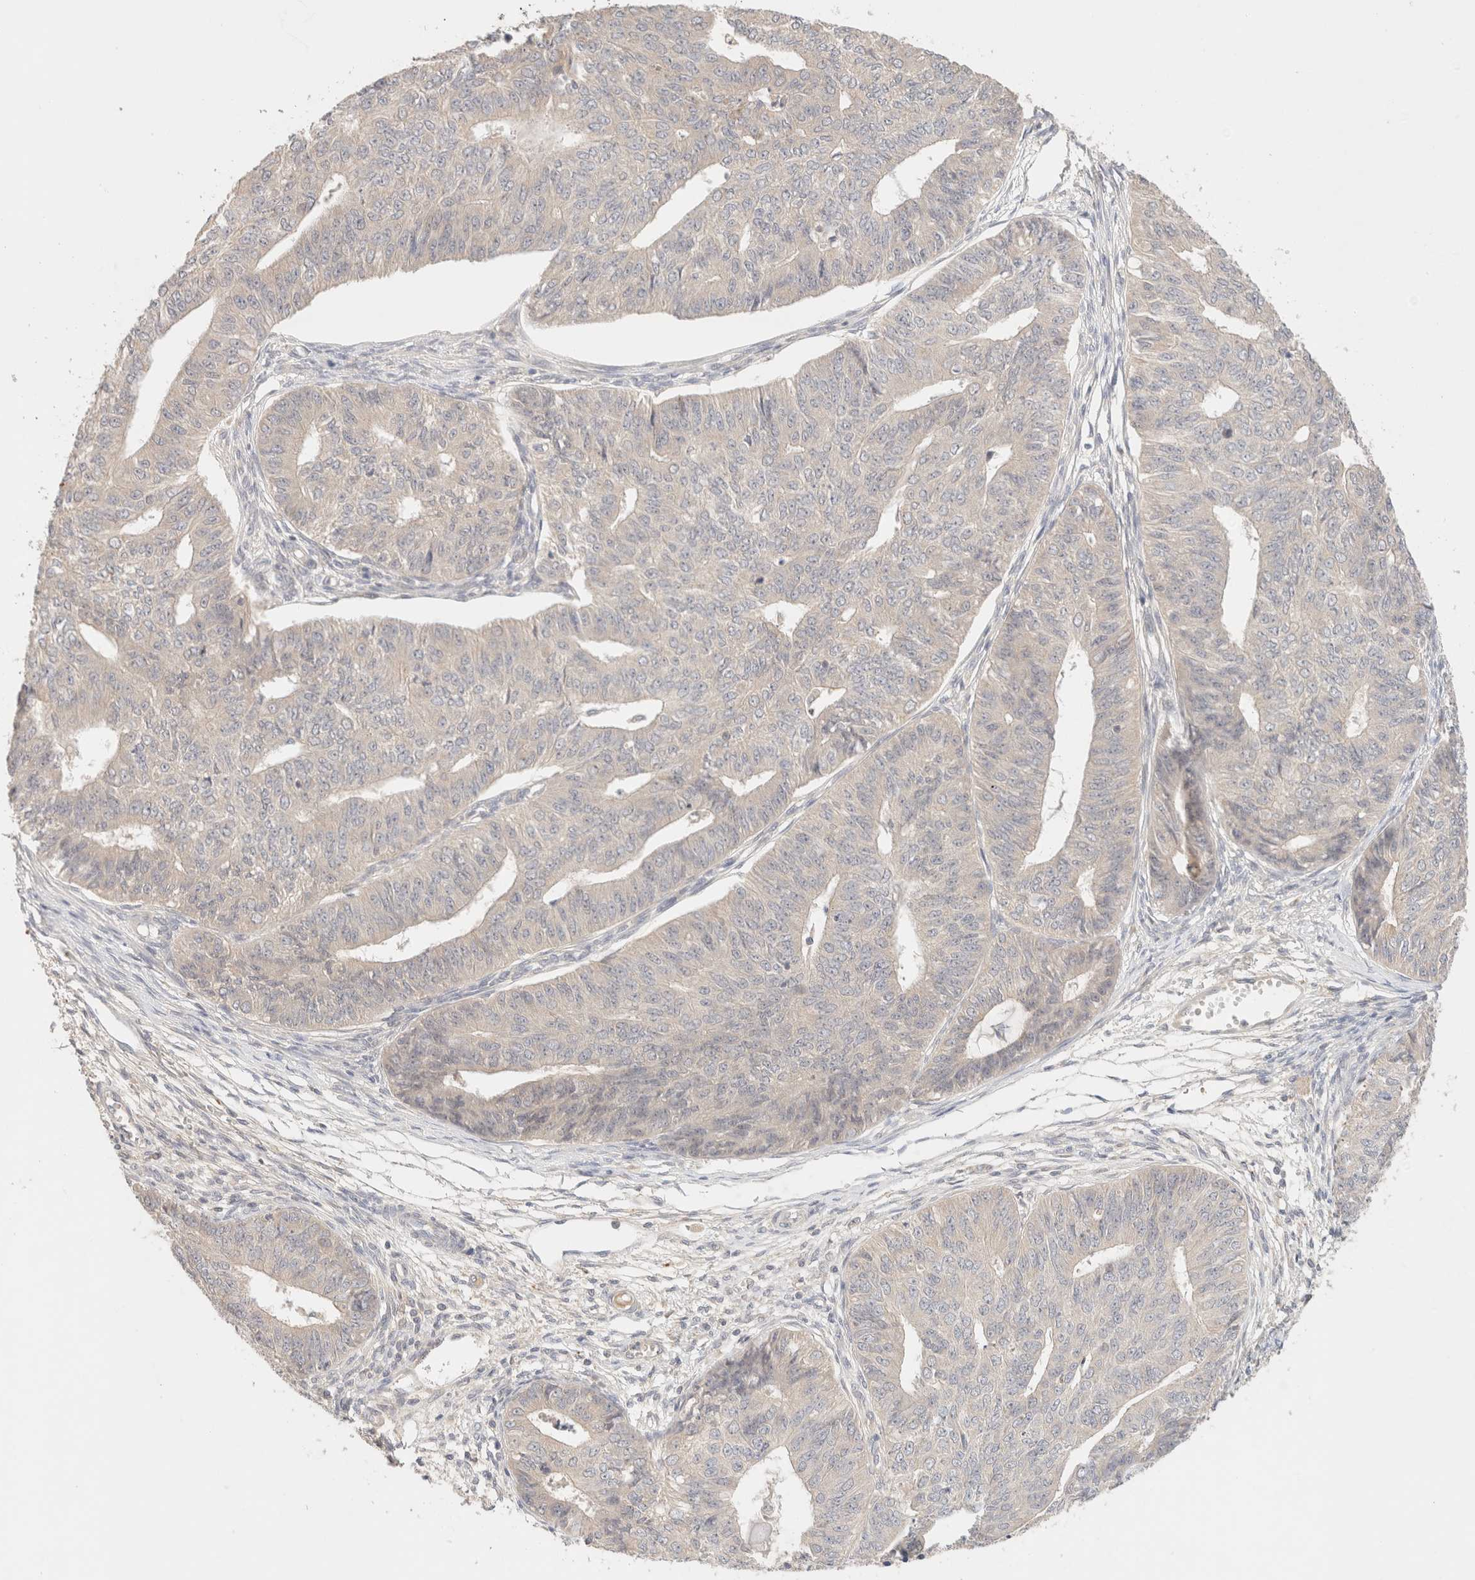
{"staining": {"intensity": "negative", "quantity": "none", "location": "none"}, "tissue": "endometrial cancer", "cell_type": "Tumor cells", "image_type": "cancer", "snomed": [{"axis": "morphology", "description": "Adenocarcinoma, NOS"}, {"axis": "topography", "description": "Endometrium"}], "caption": "This is an immunohistochemistry photomicrograph of adenocarcinoma (endometrial). There is no expression in tumor cells.", "gene": "SARM1", "patient": {"sex": "female", "age": 32}}